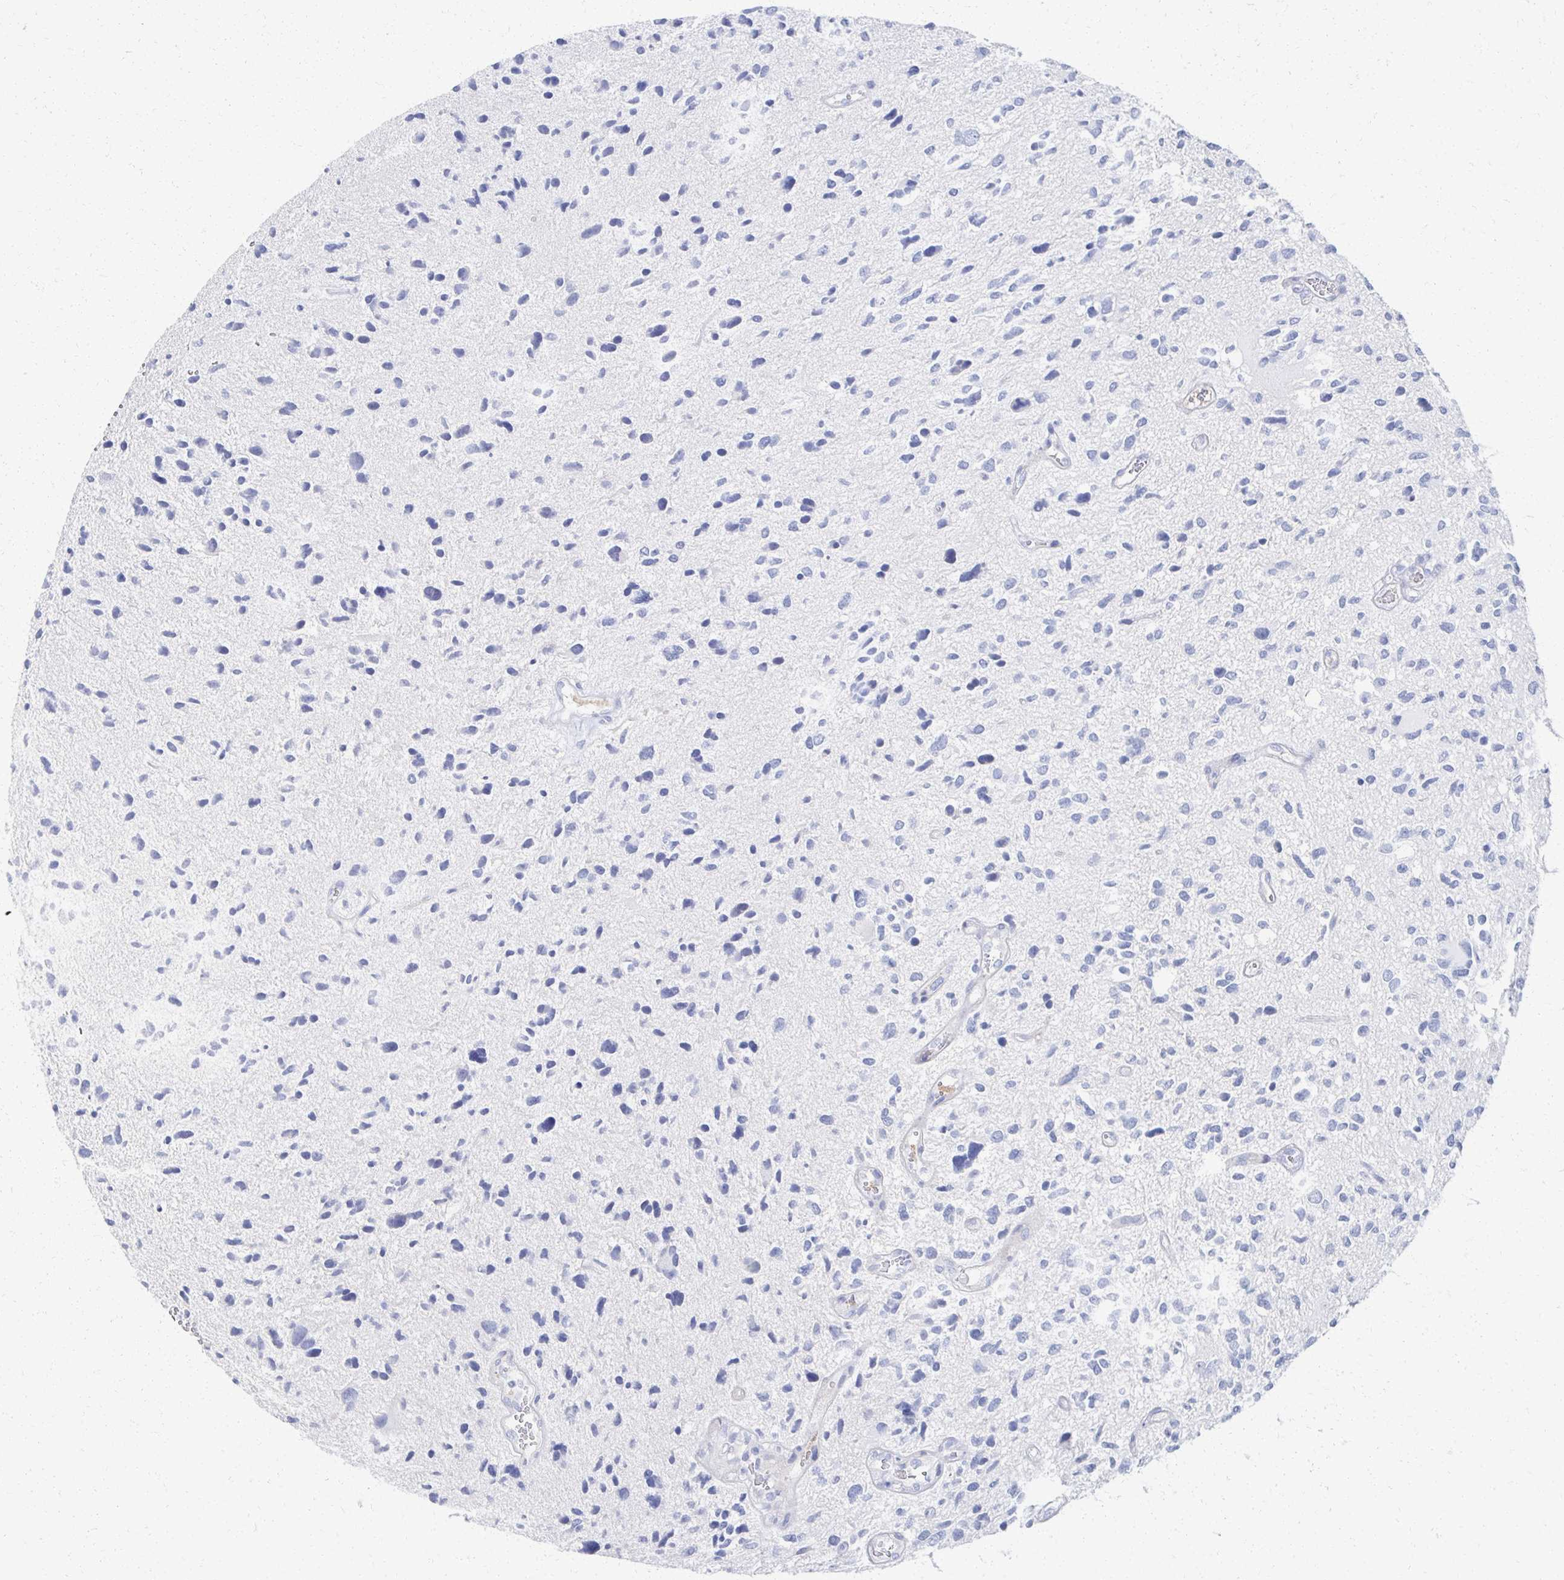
{"staining": {"intensity": "negative", "quantity": "none", "location": "none"}, "tissue": "glioma", "cell_type": "Tumor cells", "image_type": "cancer", "snomed": [{"axis": "morphology", "description": "Glioma, malignant, High grade"}, {"axis": "topography", "description": "Brain"}], "caption": "High magnification brightfield microscopy of high-grade glioma (malignant) stained with DAB (brown) and counterstained with hematoxylin (blue): tumor cells show no significant staining. (IHC, brightfield microscopy, high magnification).", "gene": "PRR20A", "patient": {"sex": "female", "age": 11}}